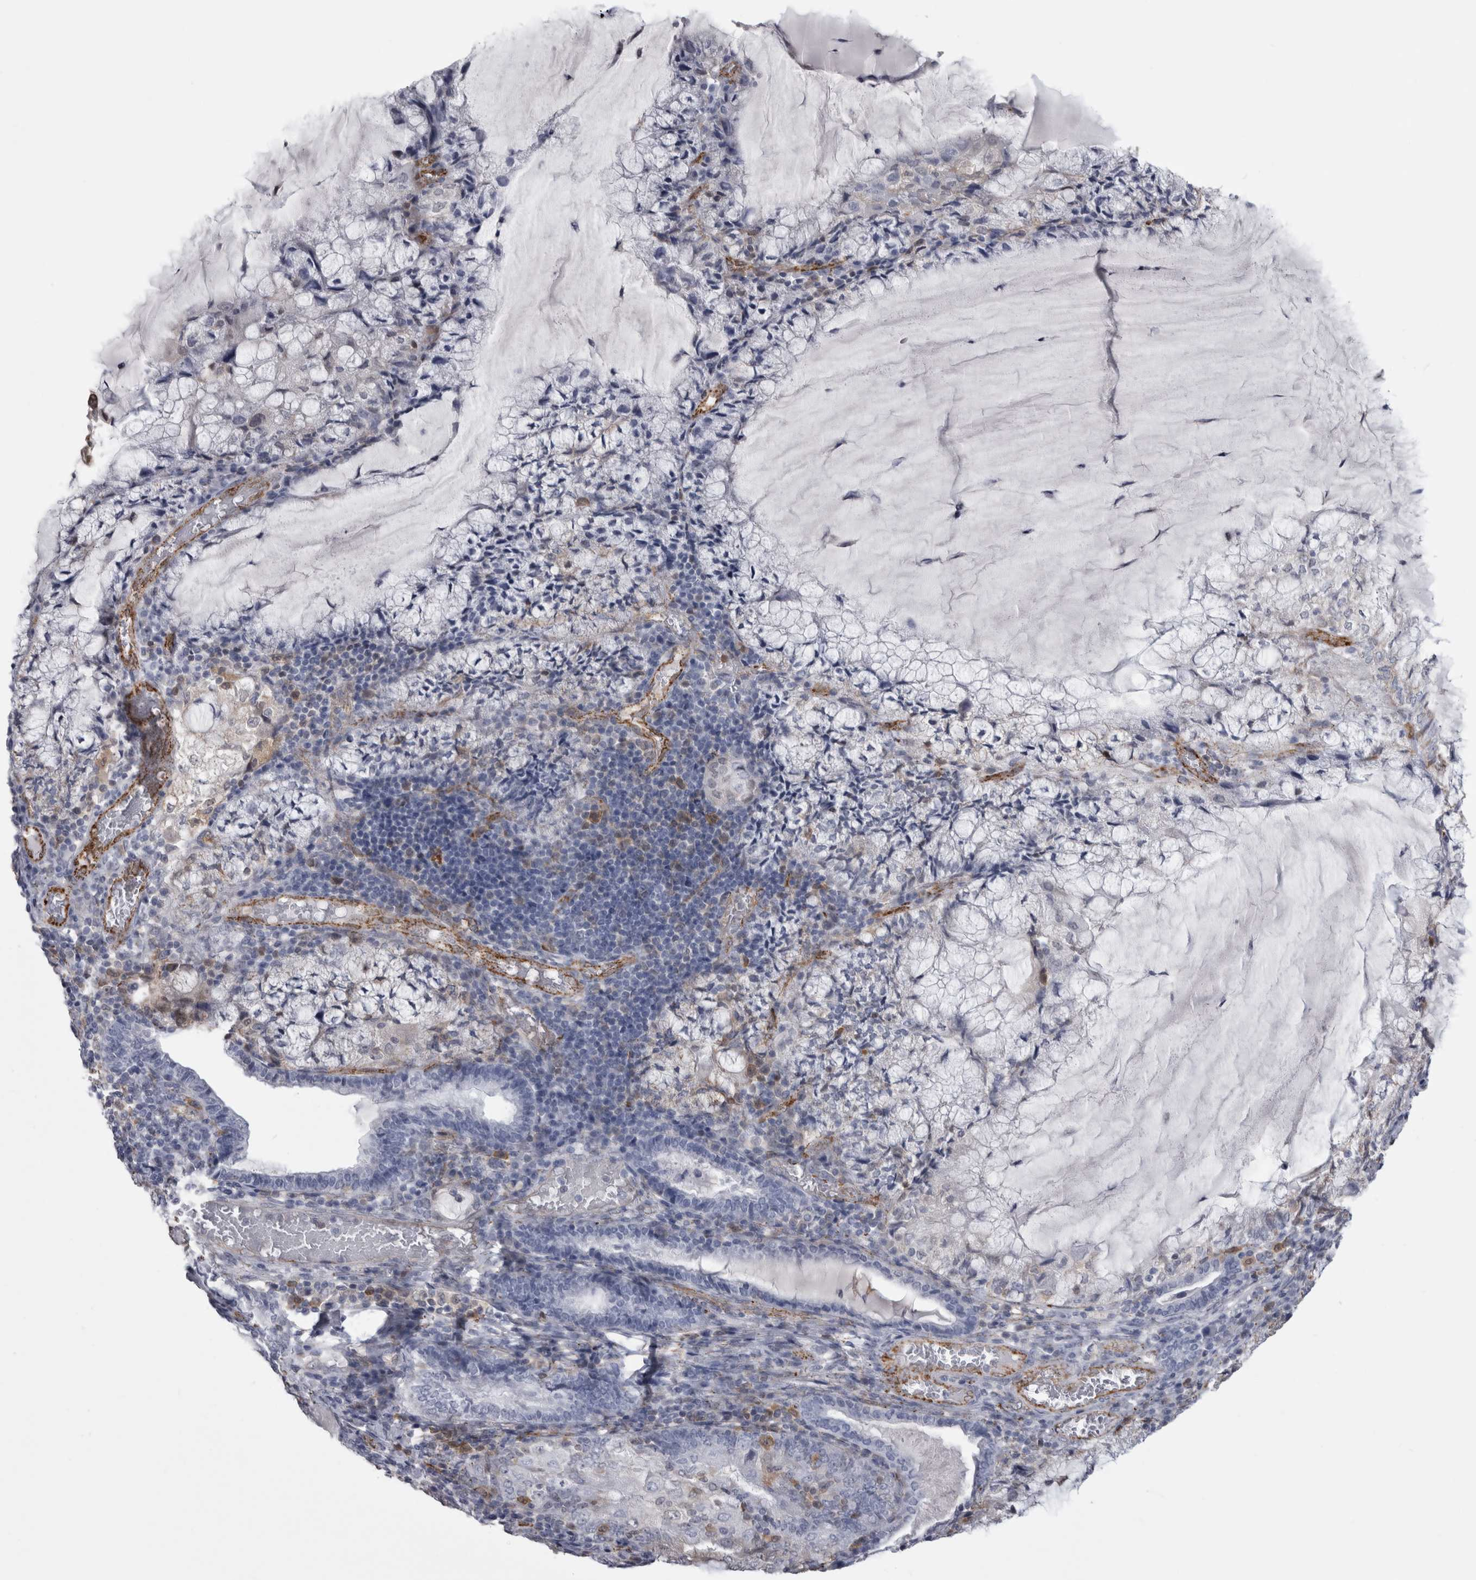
{"staining": {"intensity": "negative", "quantity": "none", "location": "none"}, "tissue": "endometrial cancer", "cell_type": "Tumor cells", "image_type": "cancer", "snomed": [{"axis": "morphology", "description": "Adenocarcinoma, NOS"}, {"axis": "topography", "description": "Endometrium"}], "caption": "Human endometrial cancer stained for a protein using immunohistochemistry (IHC) displays no staining in tumor cells.", "gene": "ACOT7", "patient": {"sex": "female", "age": 81}}